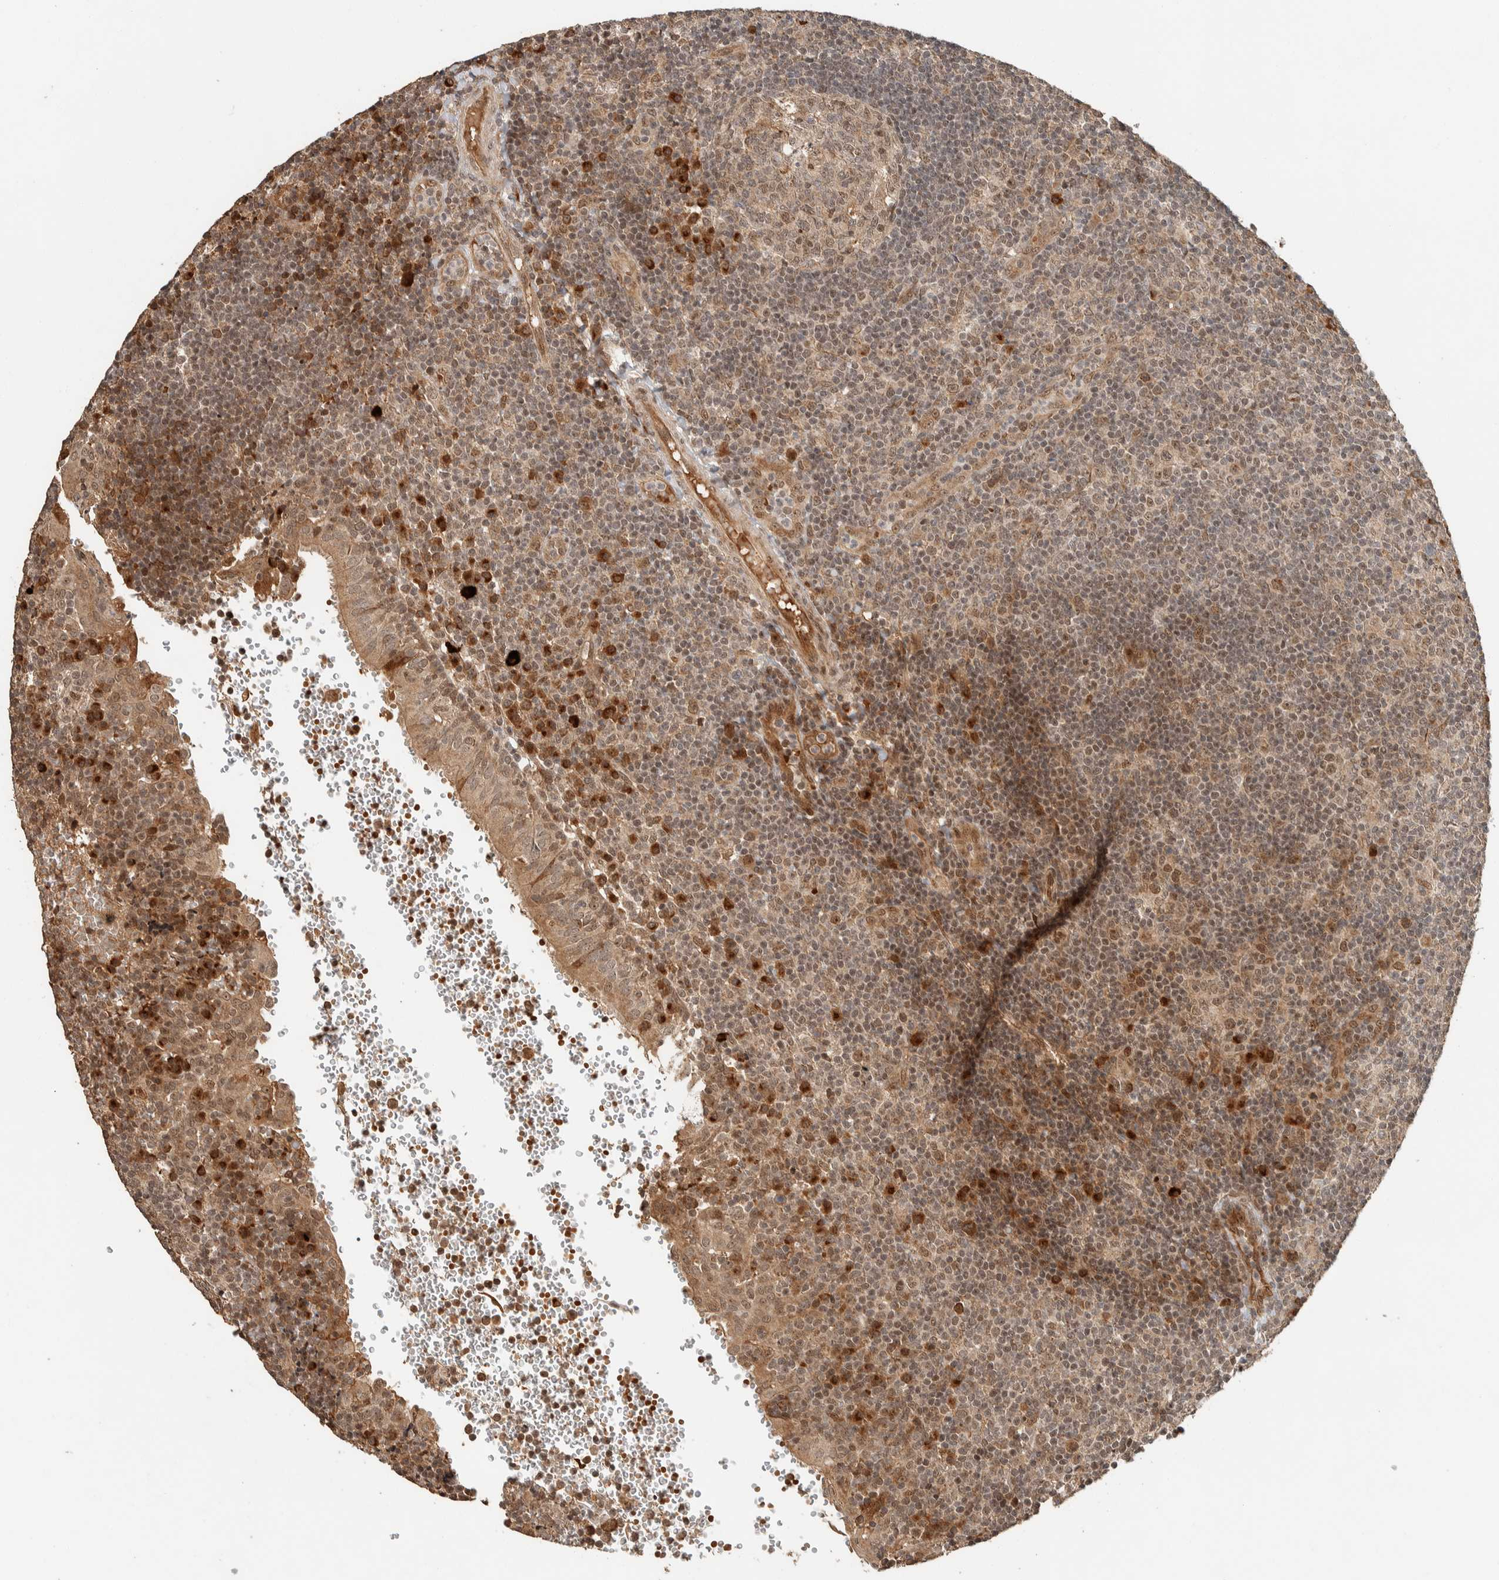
{"staining": {"intensity": "weak", "quantity": ">75%", "location": "cytoplasmic/membranous,nuclear"}, "tissue": "tonsil", "cell_type": "Germinal center cells", "image_type": "normal", "snomed": [{"axis": "morphology", "description": "Normal tissue, NOS"}, {"axis": "topography", "description": "Tonsil"}], "caption": "Normal tonsil reveals weak cytoplasmic/membranous,nuclear positivity in about >75% of germinal center cells (IHC, brightfield microscopy, high magnification)..", "gene": "ZBTB2", "patient": {"sex": "female", "age": 40}}